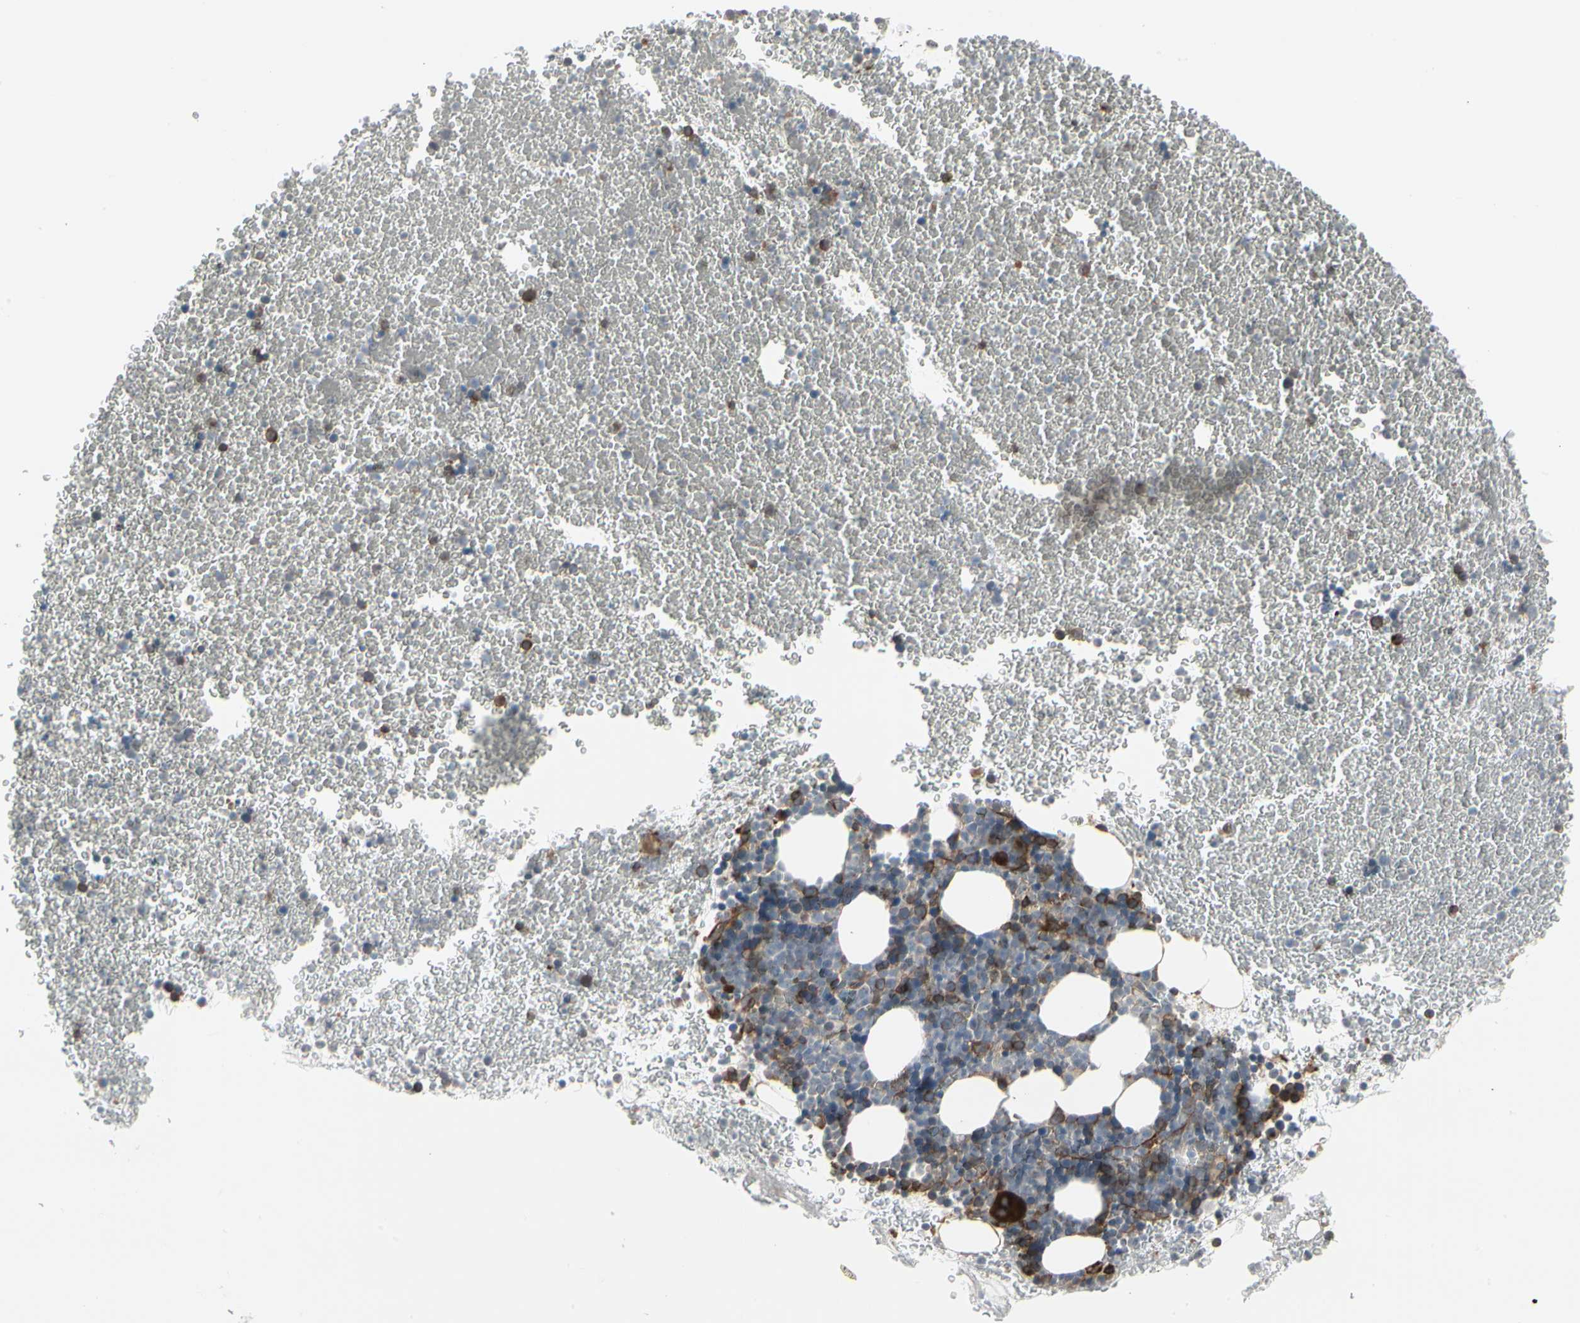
{"staining": {"intensity": "strong", "quantity": "25%-75%", "location": "cytoplasmic/membranous"}, "tissue": "bone marrow", "cell_type": "Hematopoietic cells", "image_type": "normal", "snomed": [{"axis": "morphology", "description": "Normal tissue, NOS"}, {"axis": "topography", "description": "Bone marrow"}], "caption": "Strong cytoplasmic/membranous protein expression is seen in approximately 25%-75% of hematopoietic cells in bone marrow. (Stains: DAB in brown, nuclei in blue, Microscopy: brightfield microscopy at high magnification).", "gene": "EPS15", "patient": {"sex": "female", "age": 53}}